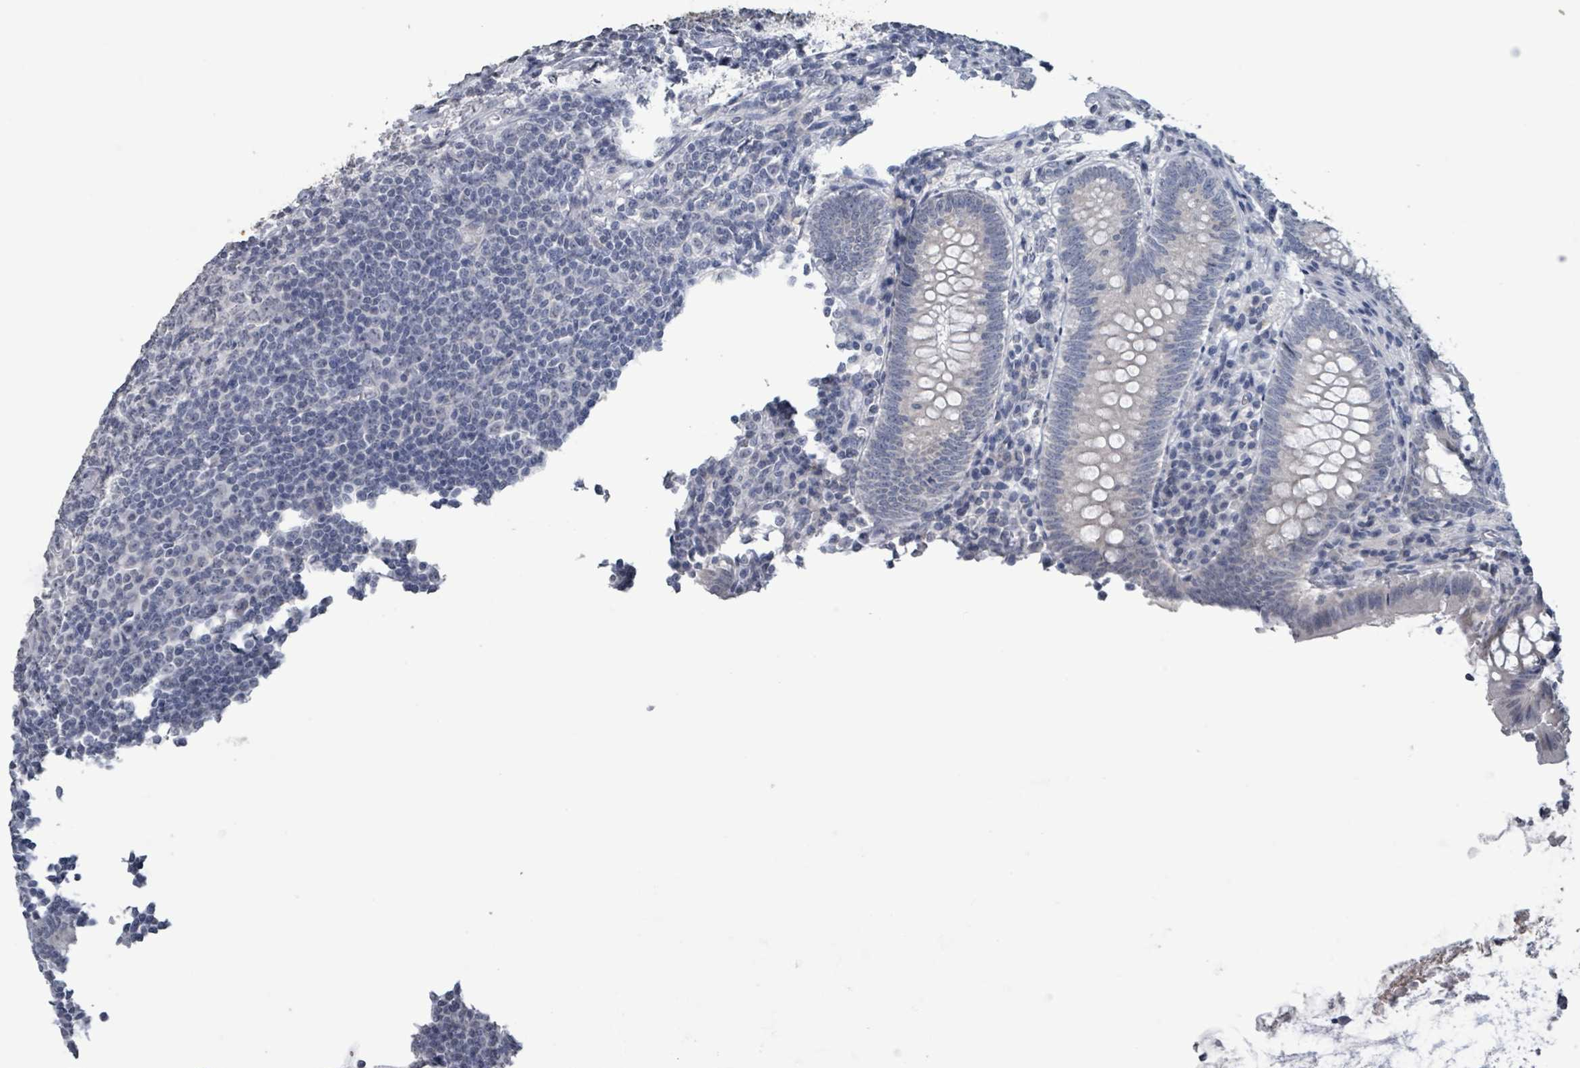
{"staining": {"intensity": "negative", "quantity": "none", "location": "none"}, "tissue": "appendix", "cell_type": "Glandular cells", "image_type": "normal", "snomed": [{"axis": "morphology", "description": "Normal tissue, NOS"}, {"axis": "topography", "description": "Appendix"}], "caption": "A histopathology image of appendix stained for a protein displays no brown staining in glandular cells. (IHC, brightfield microscopy, high magnification).", "gene": "CA9", "patient": {"sex": "male", "age": 83}}